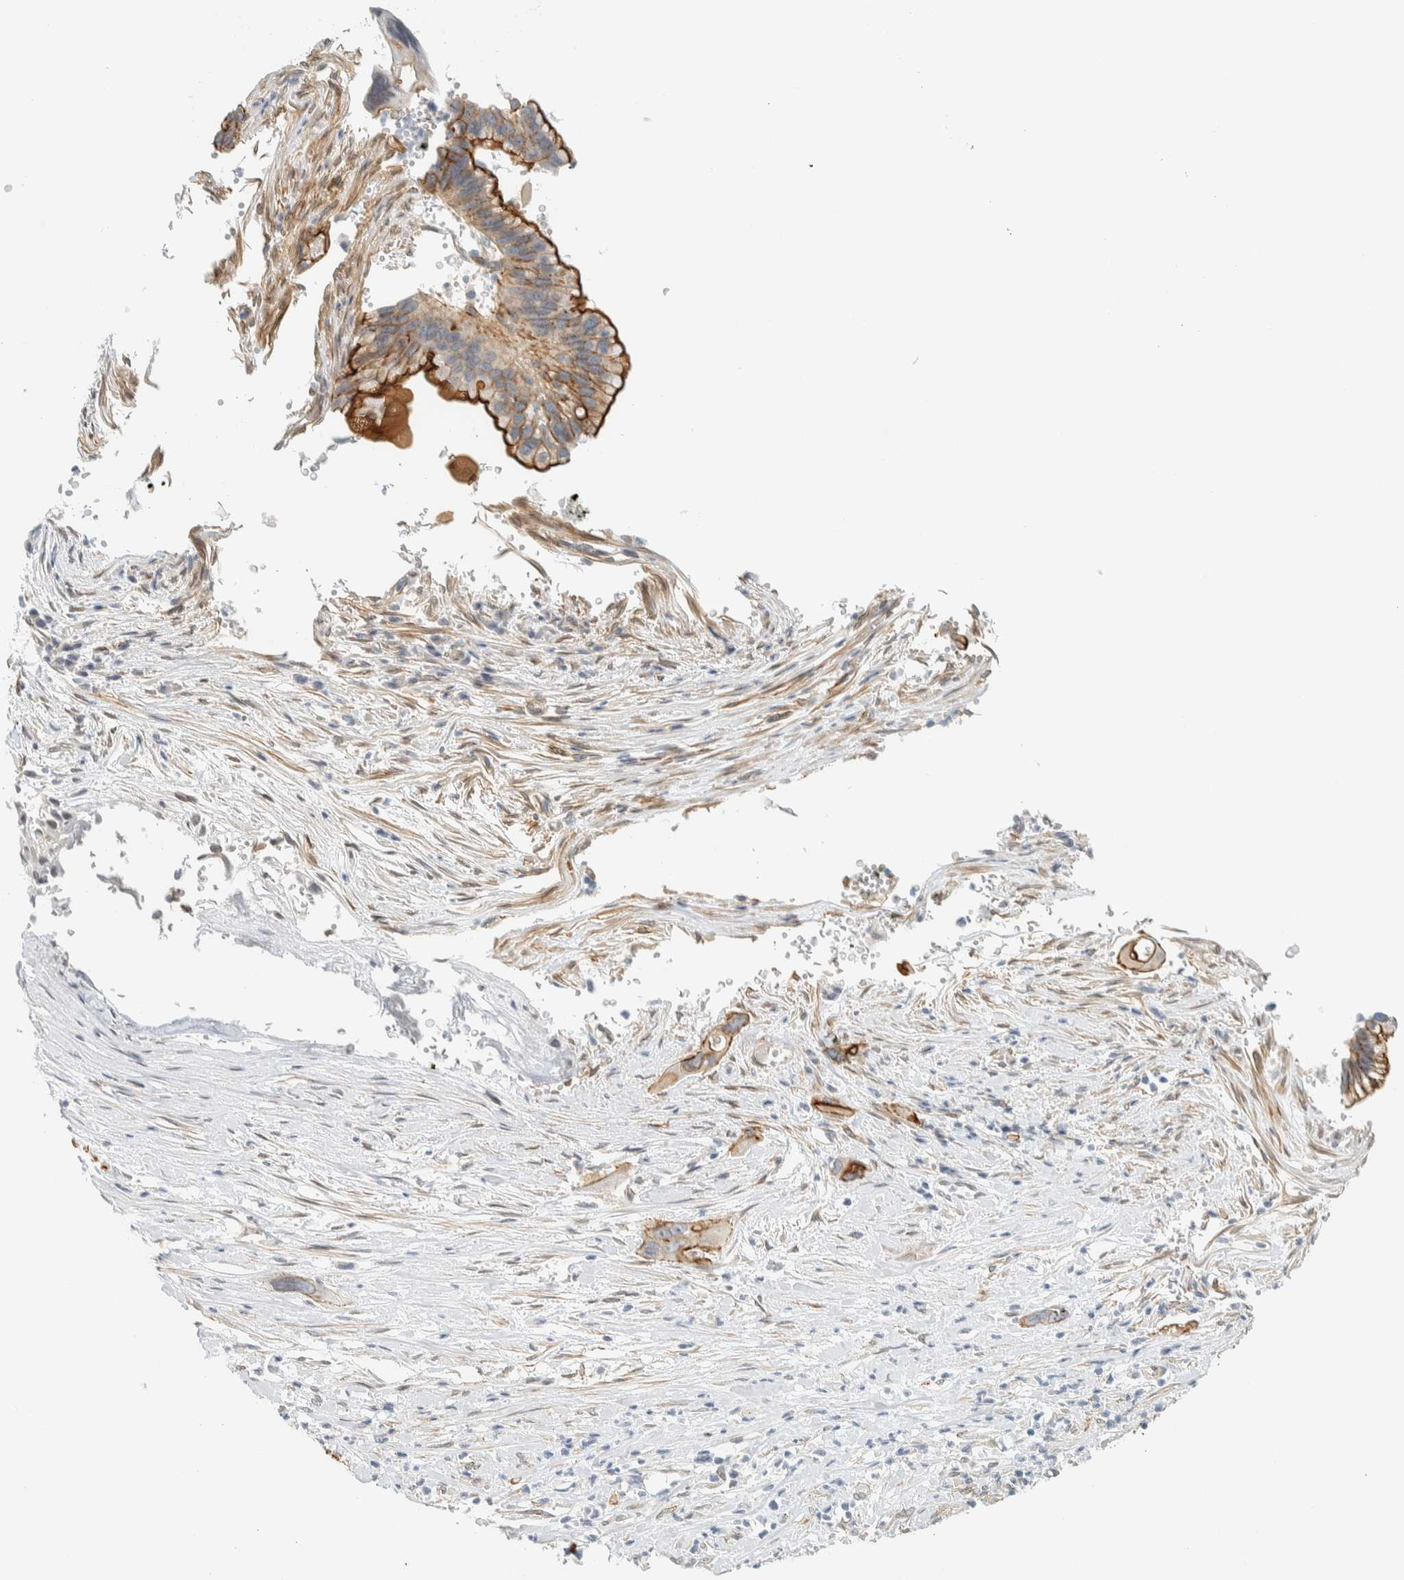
{"staining": {"intensity": "moderate", "quantity": "25%-75%", "location": "cytoplasmic/membranous"}, "tissue": "pancreatic cancer", "cell_type": "Tumor cells", "image_type": "cancer", "snomed": [{"axis": "morphology", "description": "Adenocarcinoma, NOS"}, {"axis": "topography", "description": "Pancreas"}], "caption": "The histopathology image demonstrates a brown stain indicating the presence of a protein in the cytoplasmic/membranous of tumor cells in pancreatic cancer (adenocarcinoma). The staining was performed using DAB, with brown indicating positive protein expression. Nuclei are stained blue with hematoxylin.", "gene": "C1QTNF12", "patient": {"sex": "female", "age": 70}}